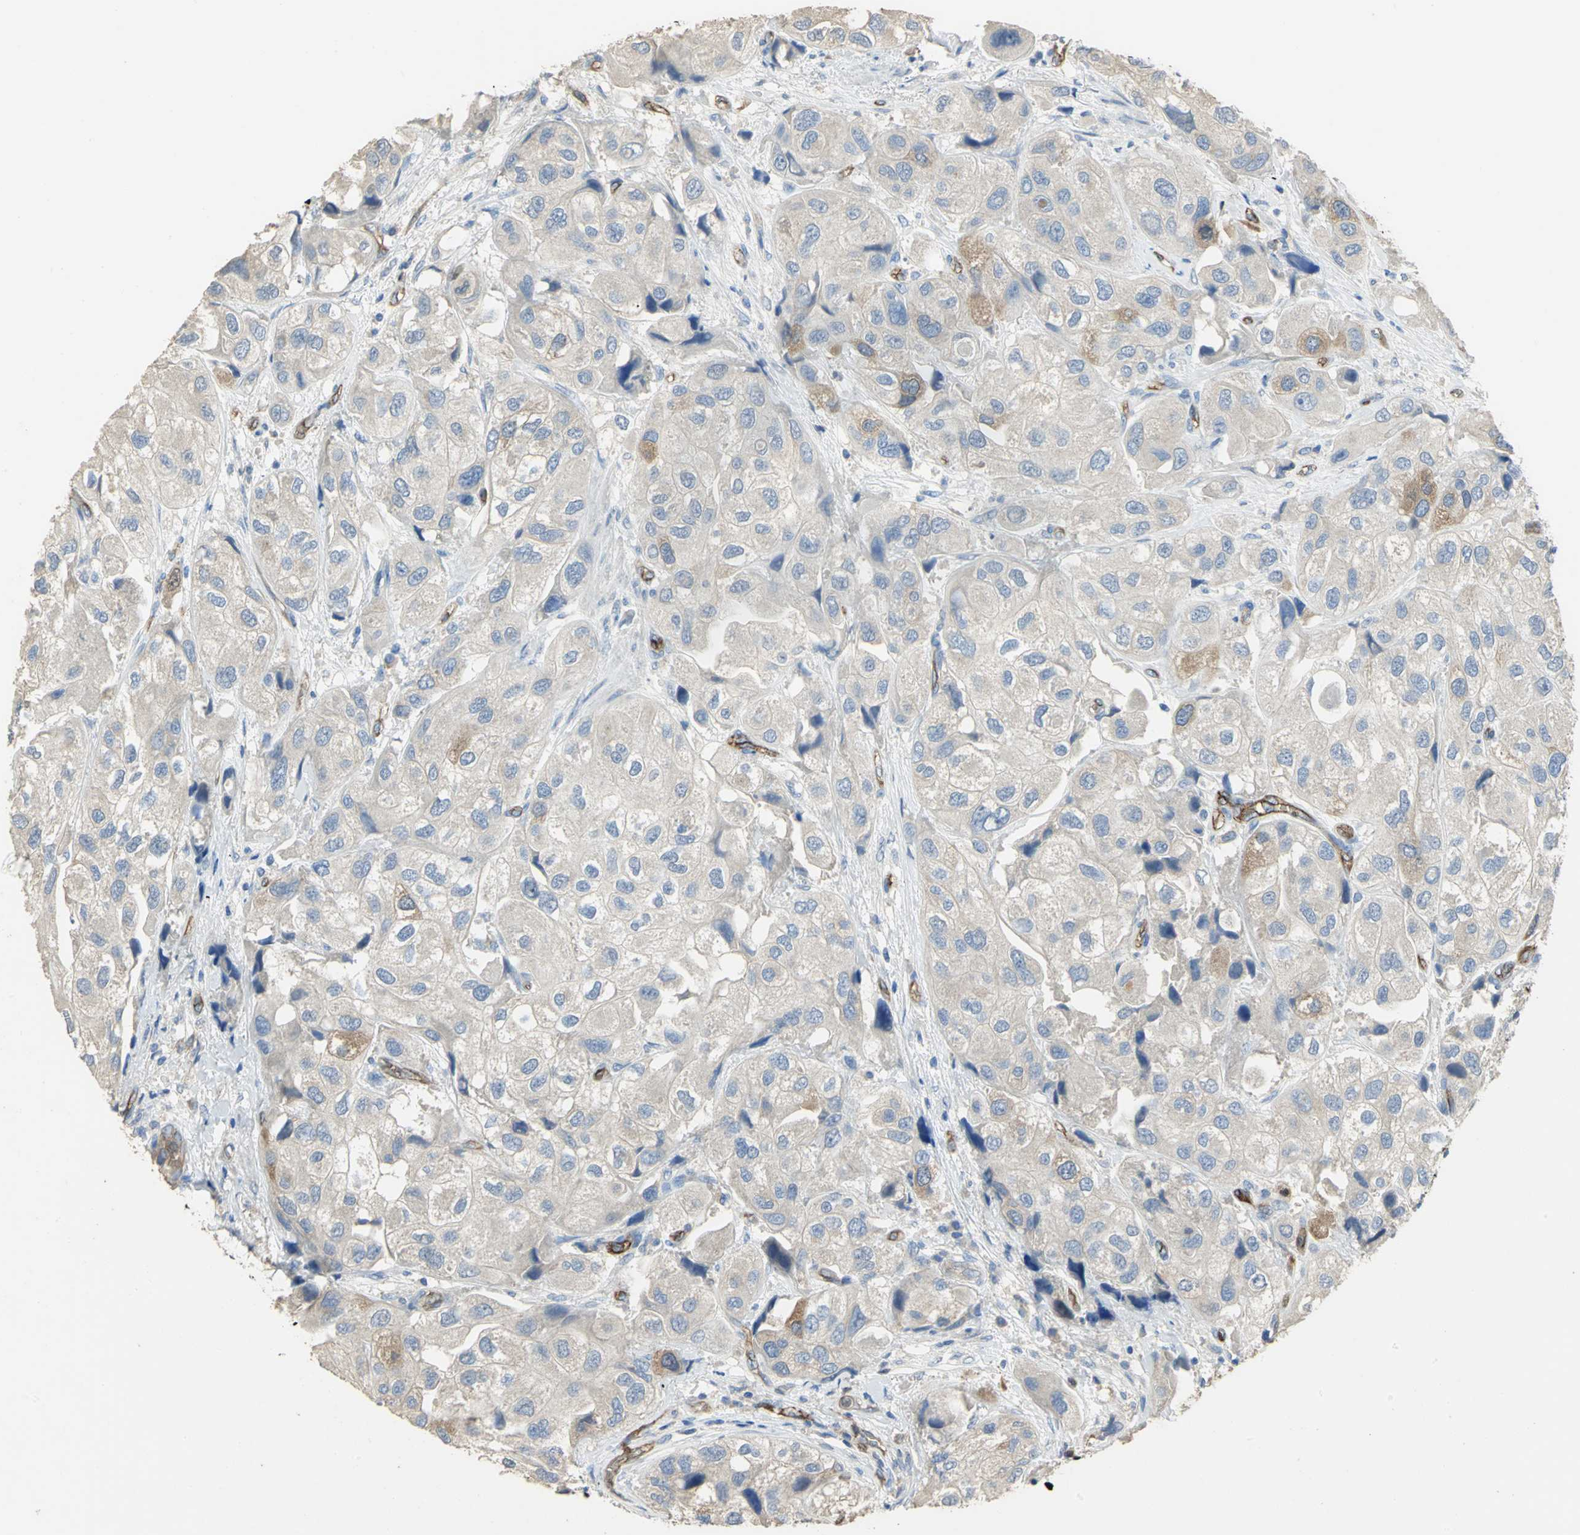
{"staining": {"intensity": "moderate", "quantity": "<25%", "location": "cytoplasmic/membranous"}, "tissue": "urothelial cancer", "cell_type": "Tumor cells", "image_type": "cancer", "snomed": [{"axis": "morphology", "description": "Urothelial carcinoma, High grade"}, {"axis": "topography", "description": "Urinary bladder"}], "caption": "Tumor cells demonstrate low levels of moderate cytoplasmic/membranous staining in about <25% of cells in urothelial cancer. The protein of interest is shown in brown color, while the nuclei are stained blue.", "gene": "DLGAP5", "patient": {"sex": "female", "age": 64}}